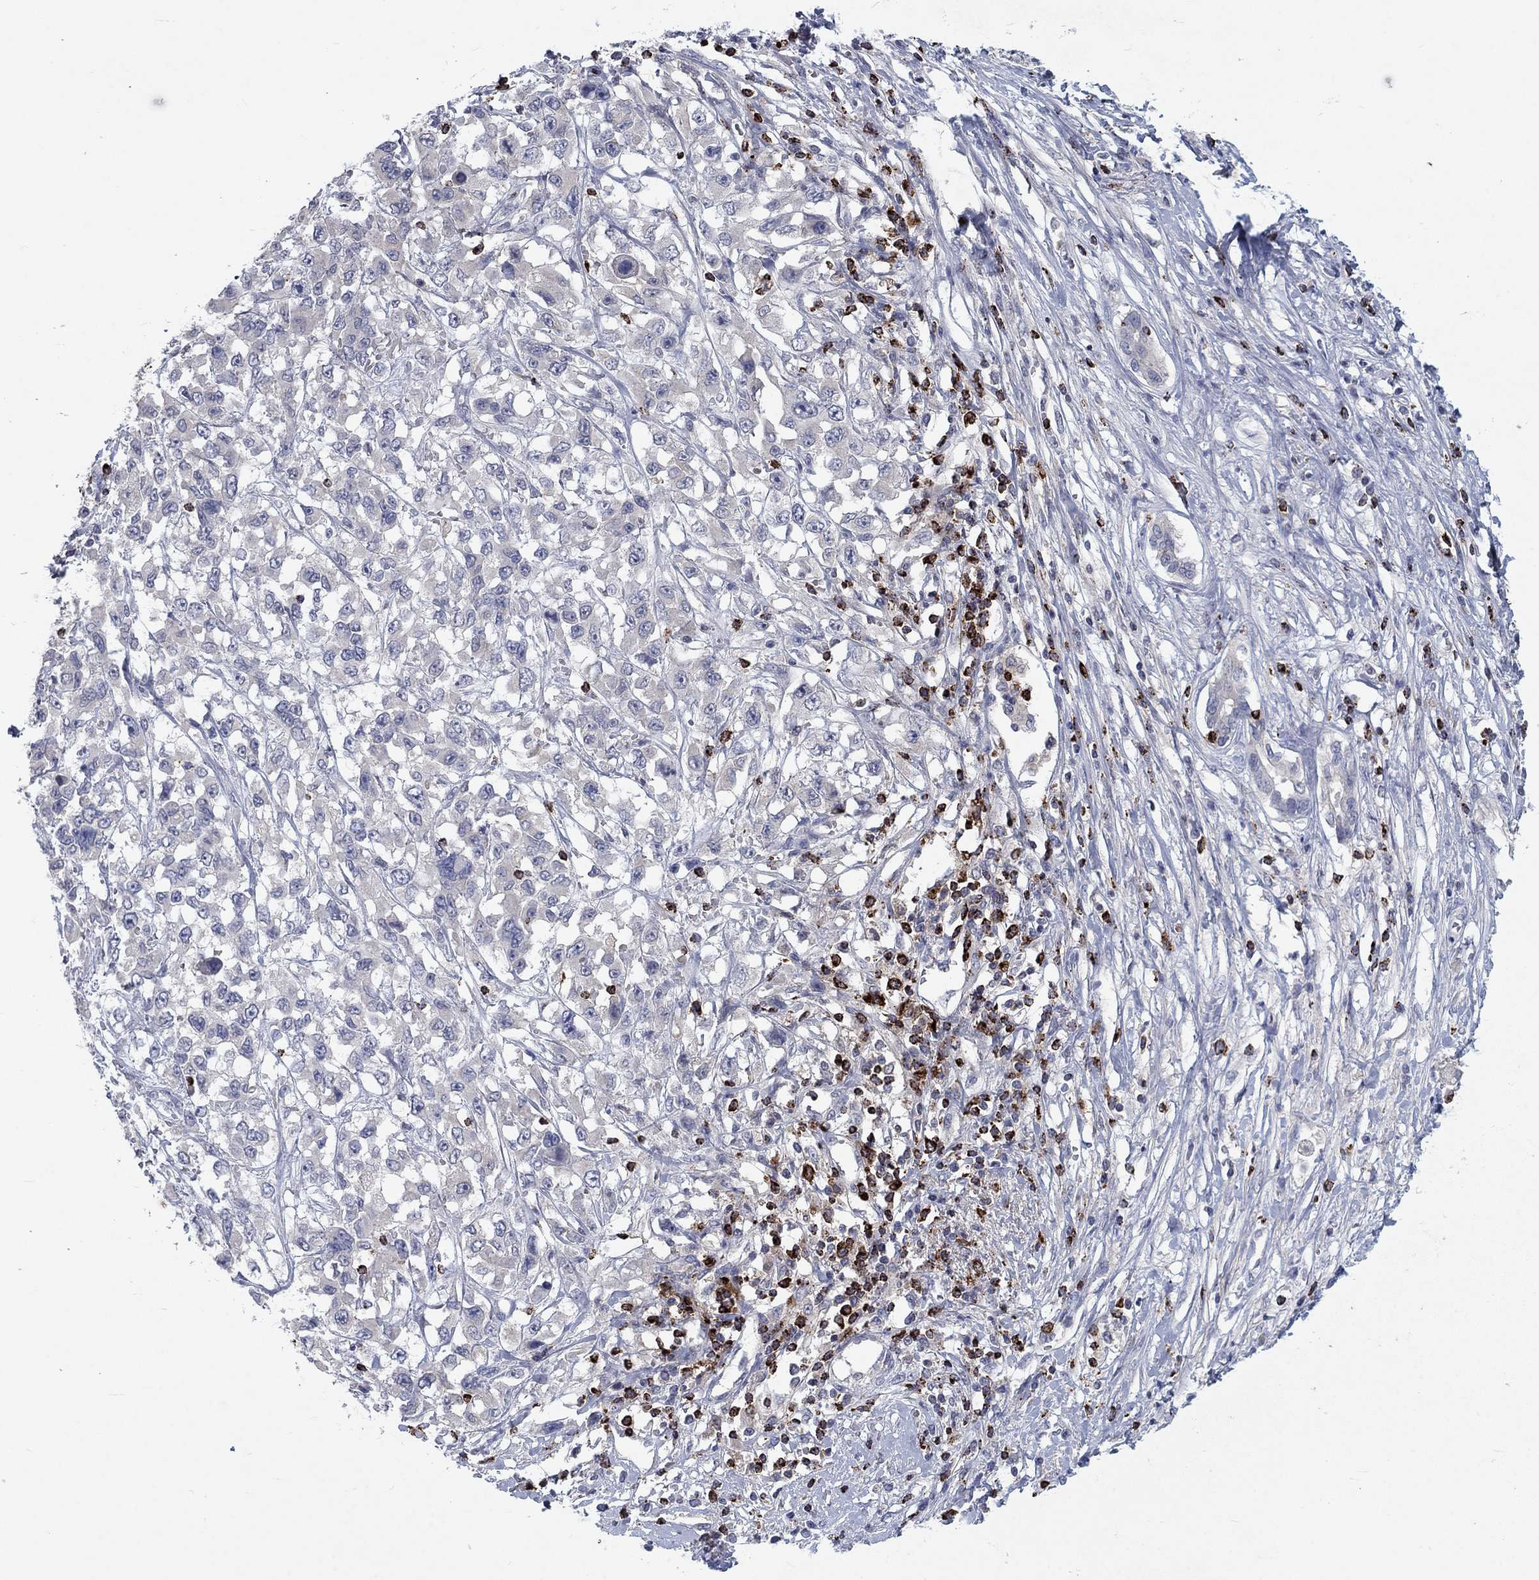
{"staining": {"intensity": "negative", "quantity": "none", "location": "none"}, "tissue": "liver cancer", "cell_type": "Tumor cells", "image_type": "cancer", "snomed": [{"axis": "morphology", "description": "Adenocarcinoma, NOS"}, {"axis": "morphology", "description": "Cholangiocarcinoma"}, {"axis": "topography", "description": "Liver"}], "caption": "Tumor cells are negative for protein expression in human liver cholangiocarcinoma.", "gene": "GZMA", "patient": {"sex": "male", "age": 64}}